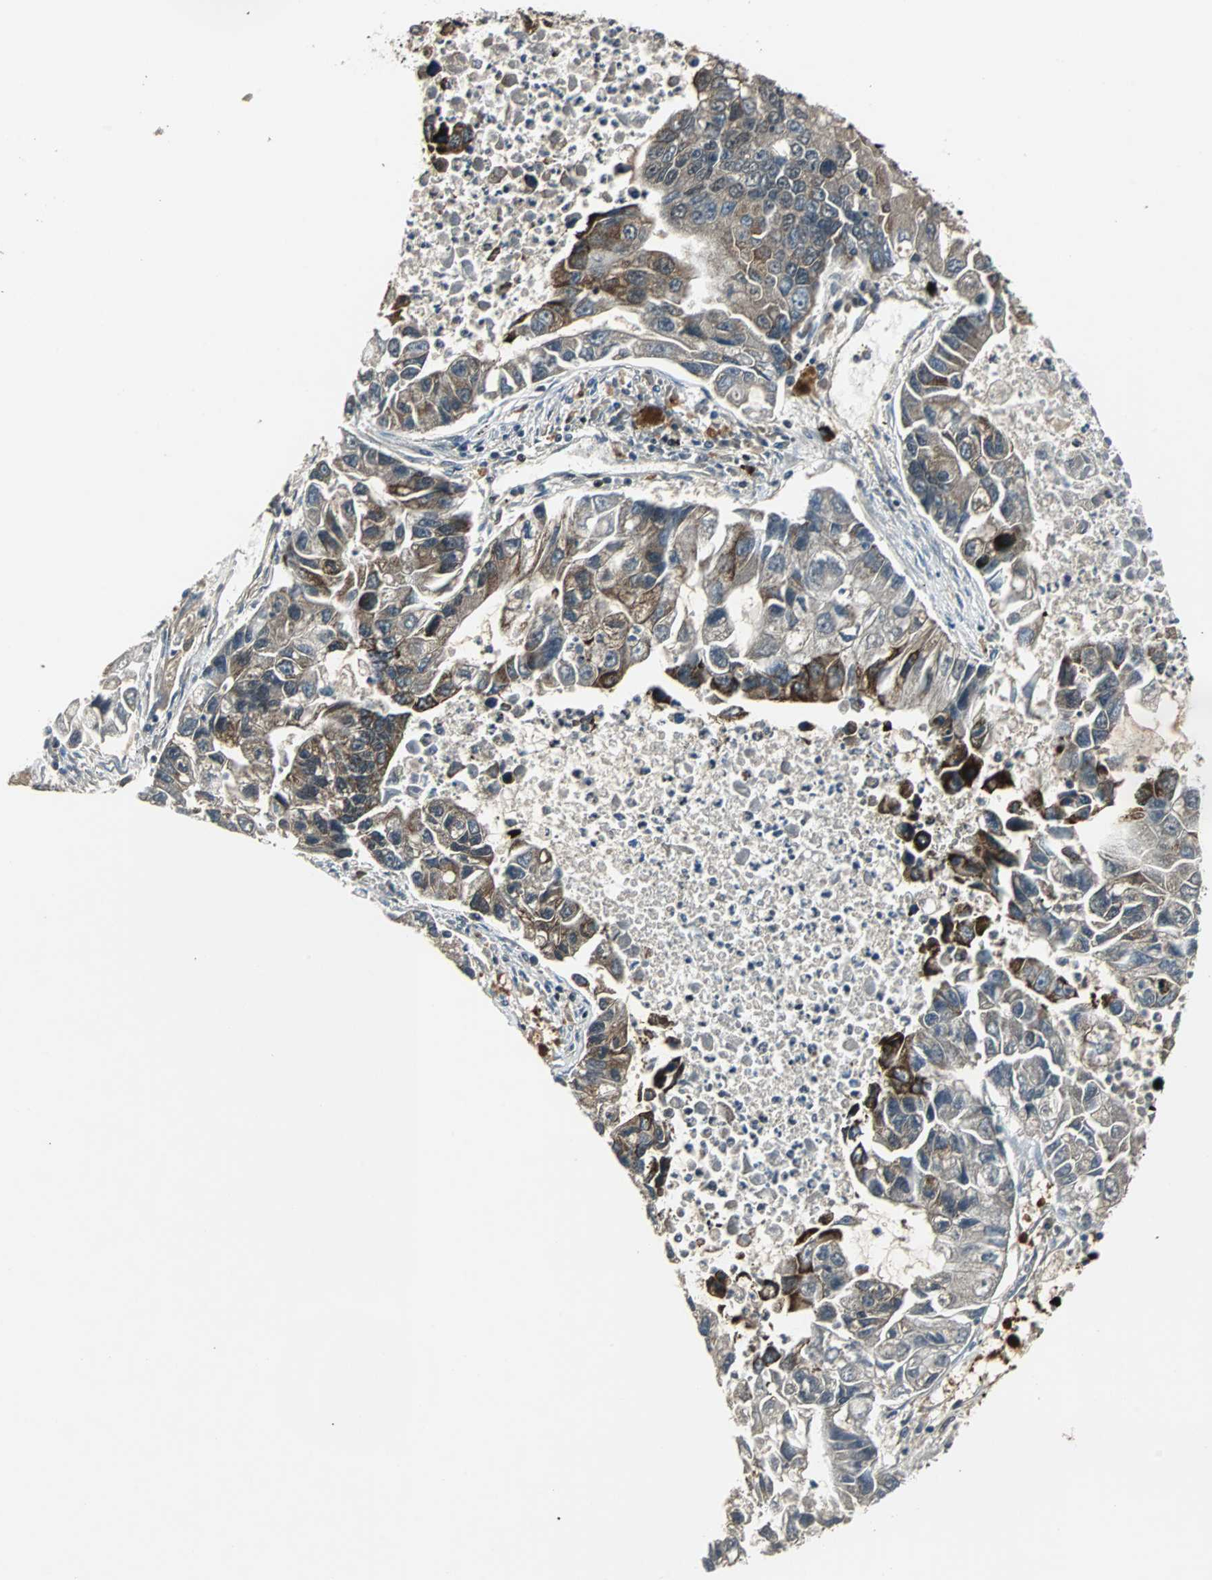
{"staining": {"intensity": "strong", "quantity": "<25%", "location": "cytoplasmic/membranous"}, "tissue": "lung cancer", "cell_type": "Tumor cells", "image_type": "cancer", "snomed": [{"axis": "morphology", "description": "Adenocarcinoma, NOS"}, {"axis": "topography", "description": "Lung"}], "caption": "Immunohistochemistry (DAB) staining of human adenocarcinoma (lung) demonstrates strong cytoplasmic/membranous protein staining in about <25% of tumor cells.", "gene": "TAF5", "patient": {"sex": "female", "age": 51}}